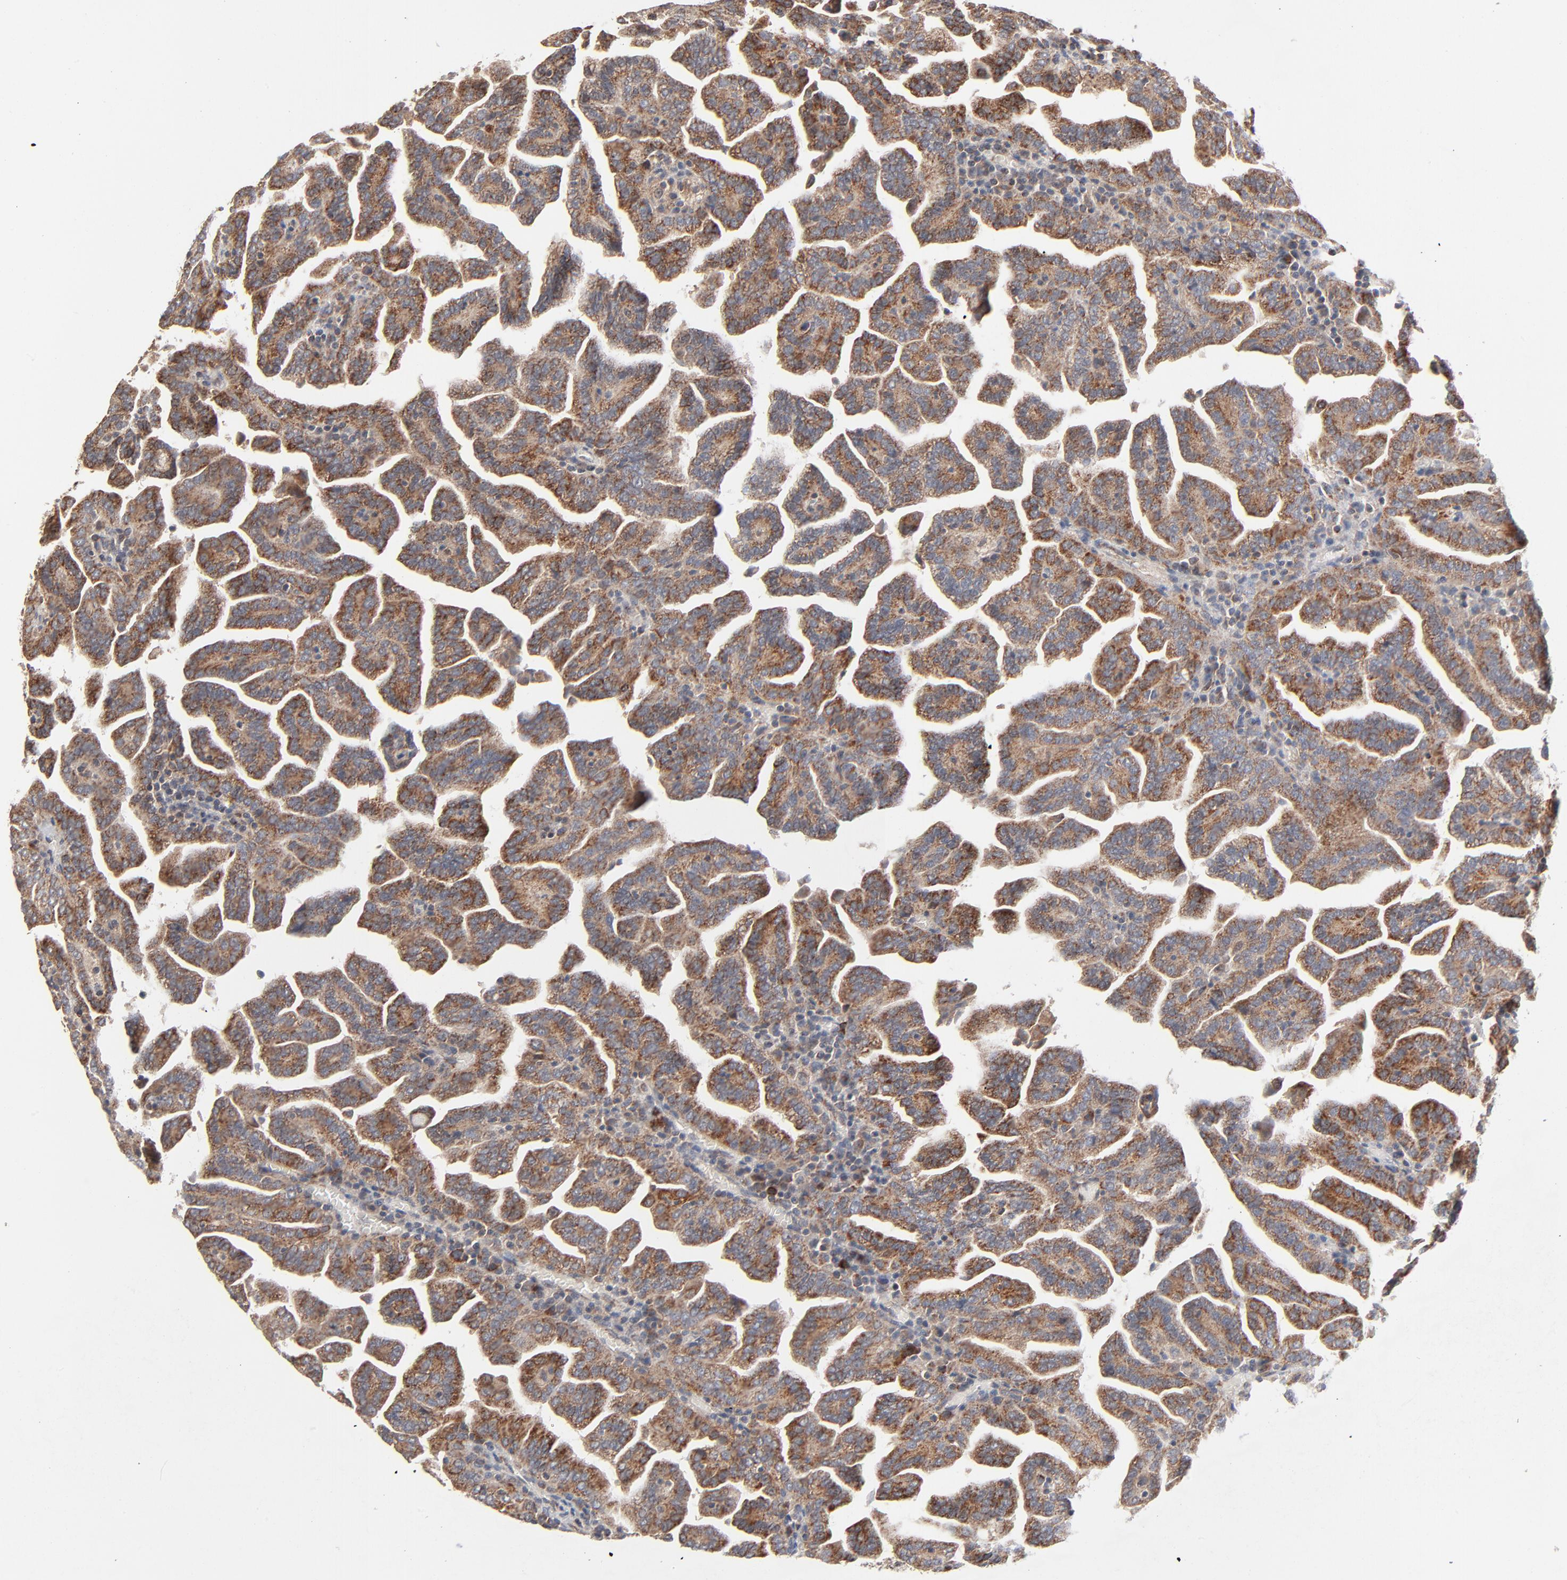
{"staining": {"intensity": "strong", "quantity": ">75%", "location": "cytoplasmic/membranous"}, "tissue": "renal cancer", "cell_type": "Tumor cells", "image_type": "cancer", "snomed": [{"axis": "morphology", "description": "Adenocarcinoma, NOS"}, {"axis": "topography", "description": "Kidney"}], "caption": "Renal adenocarcinoma stained with DAB IHC displays high levels of strong cytoplasmic/membranous positivity in approximately >75% of tumor cells. The protein of interest is stained brown, and the nuclei are stained in blue (DAB IHC with brightfield microscopy, high magnification).", "gene": "ABLIM3", "patient": {"sex": "male", "age": 61}}